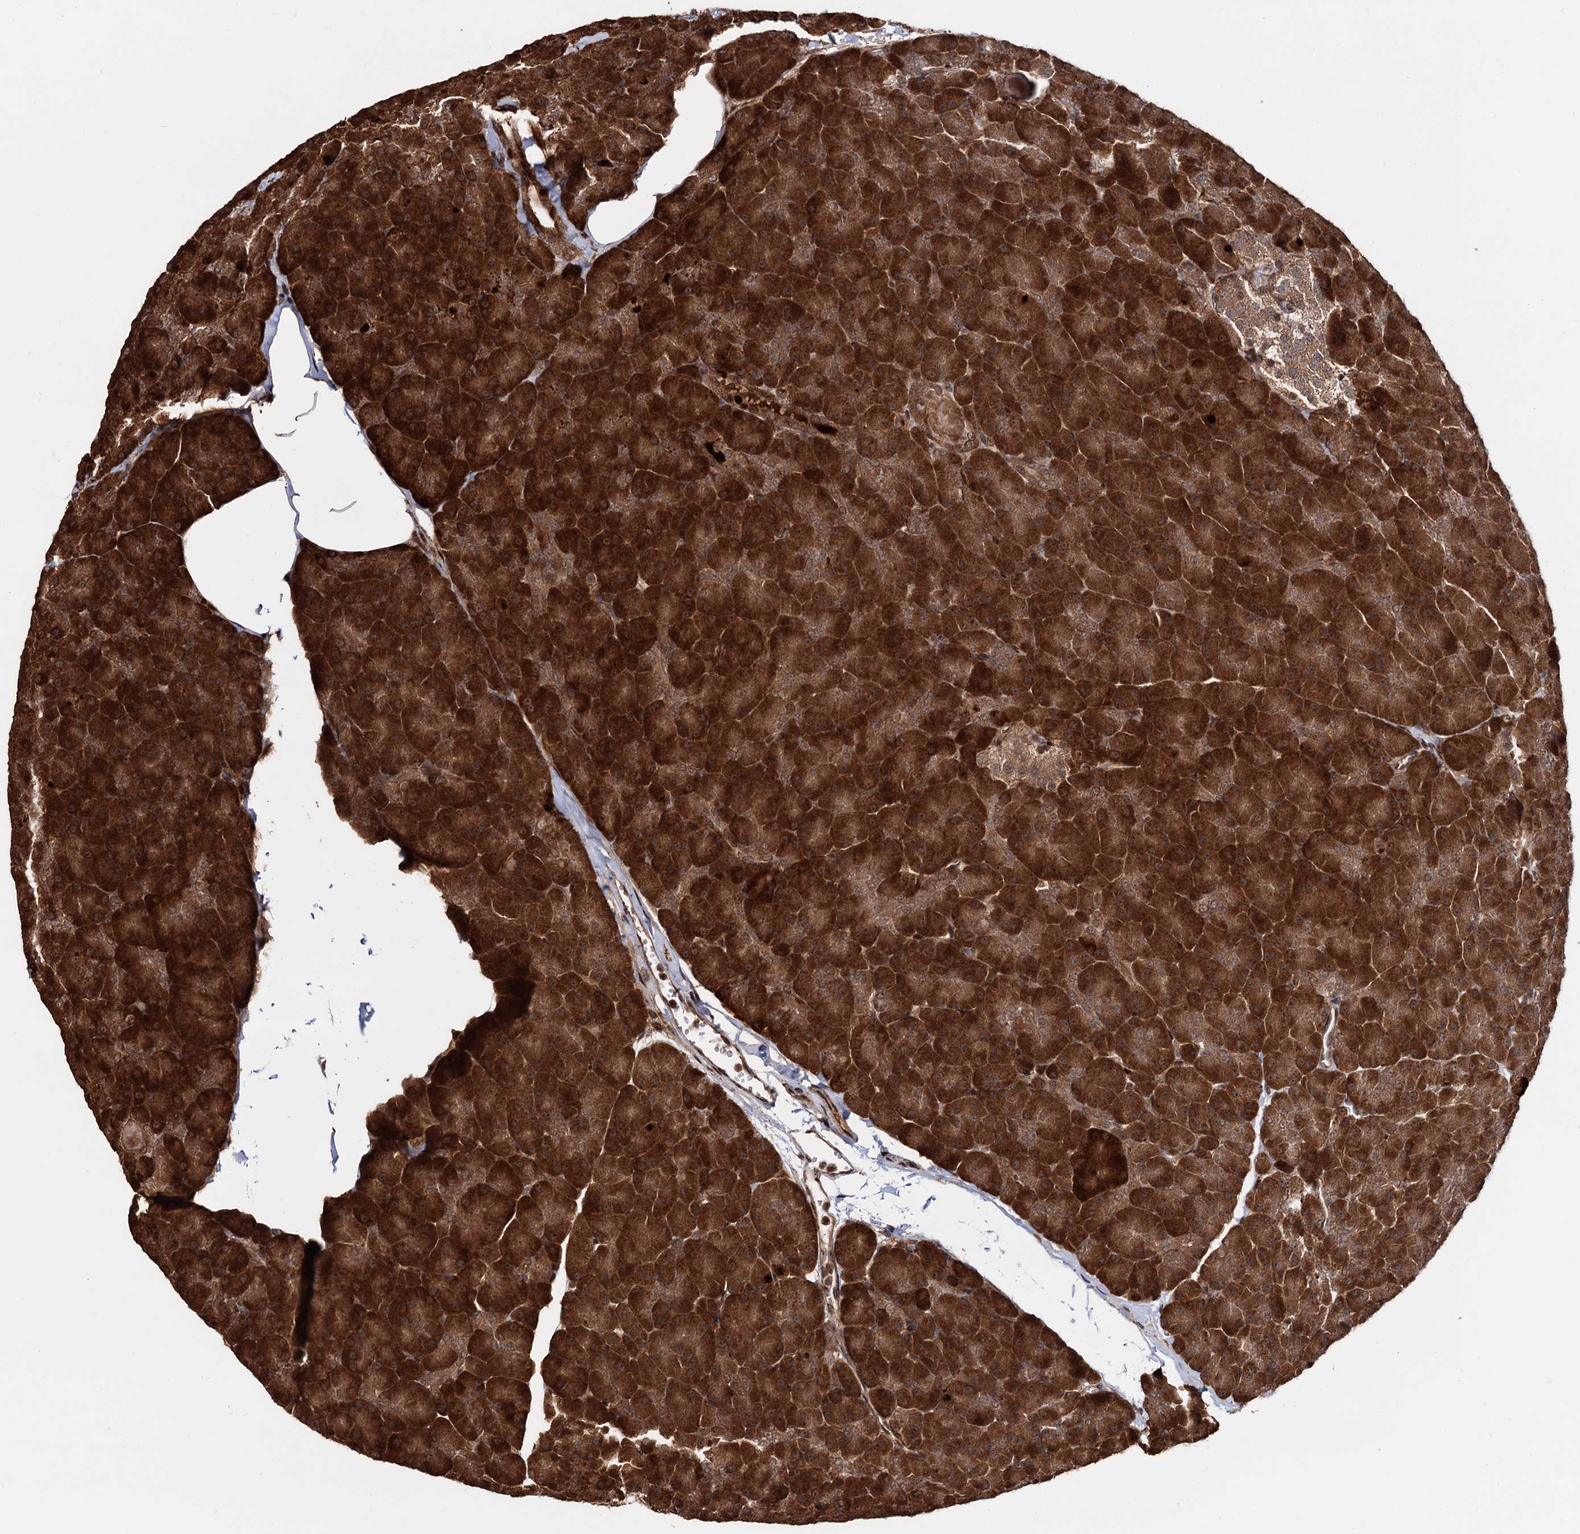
{"staining": {"intensity": "strong", "quantity": ">75%", "location": "cytoplasmic/membranous,nuclear"}, "tissue": "pancreas", "cell_type": "Exocrine glandular cells", "image_type": "normal", "snomed": [{"axis": "morphology", "description": "Normal tissue, NOS"}, {"axis": "topography", "description": "Pancreas"}], "caption": "Immunohistochemical staining of benign human pancreas reveals high levels of strong cytoplasmic/membranous,nuclear staining in approximately >75% of exocrine glandular cells.", "gene": "PIGB", "patient": {"sex": "male", "age": 36}}